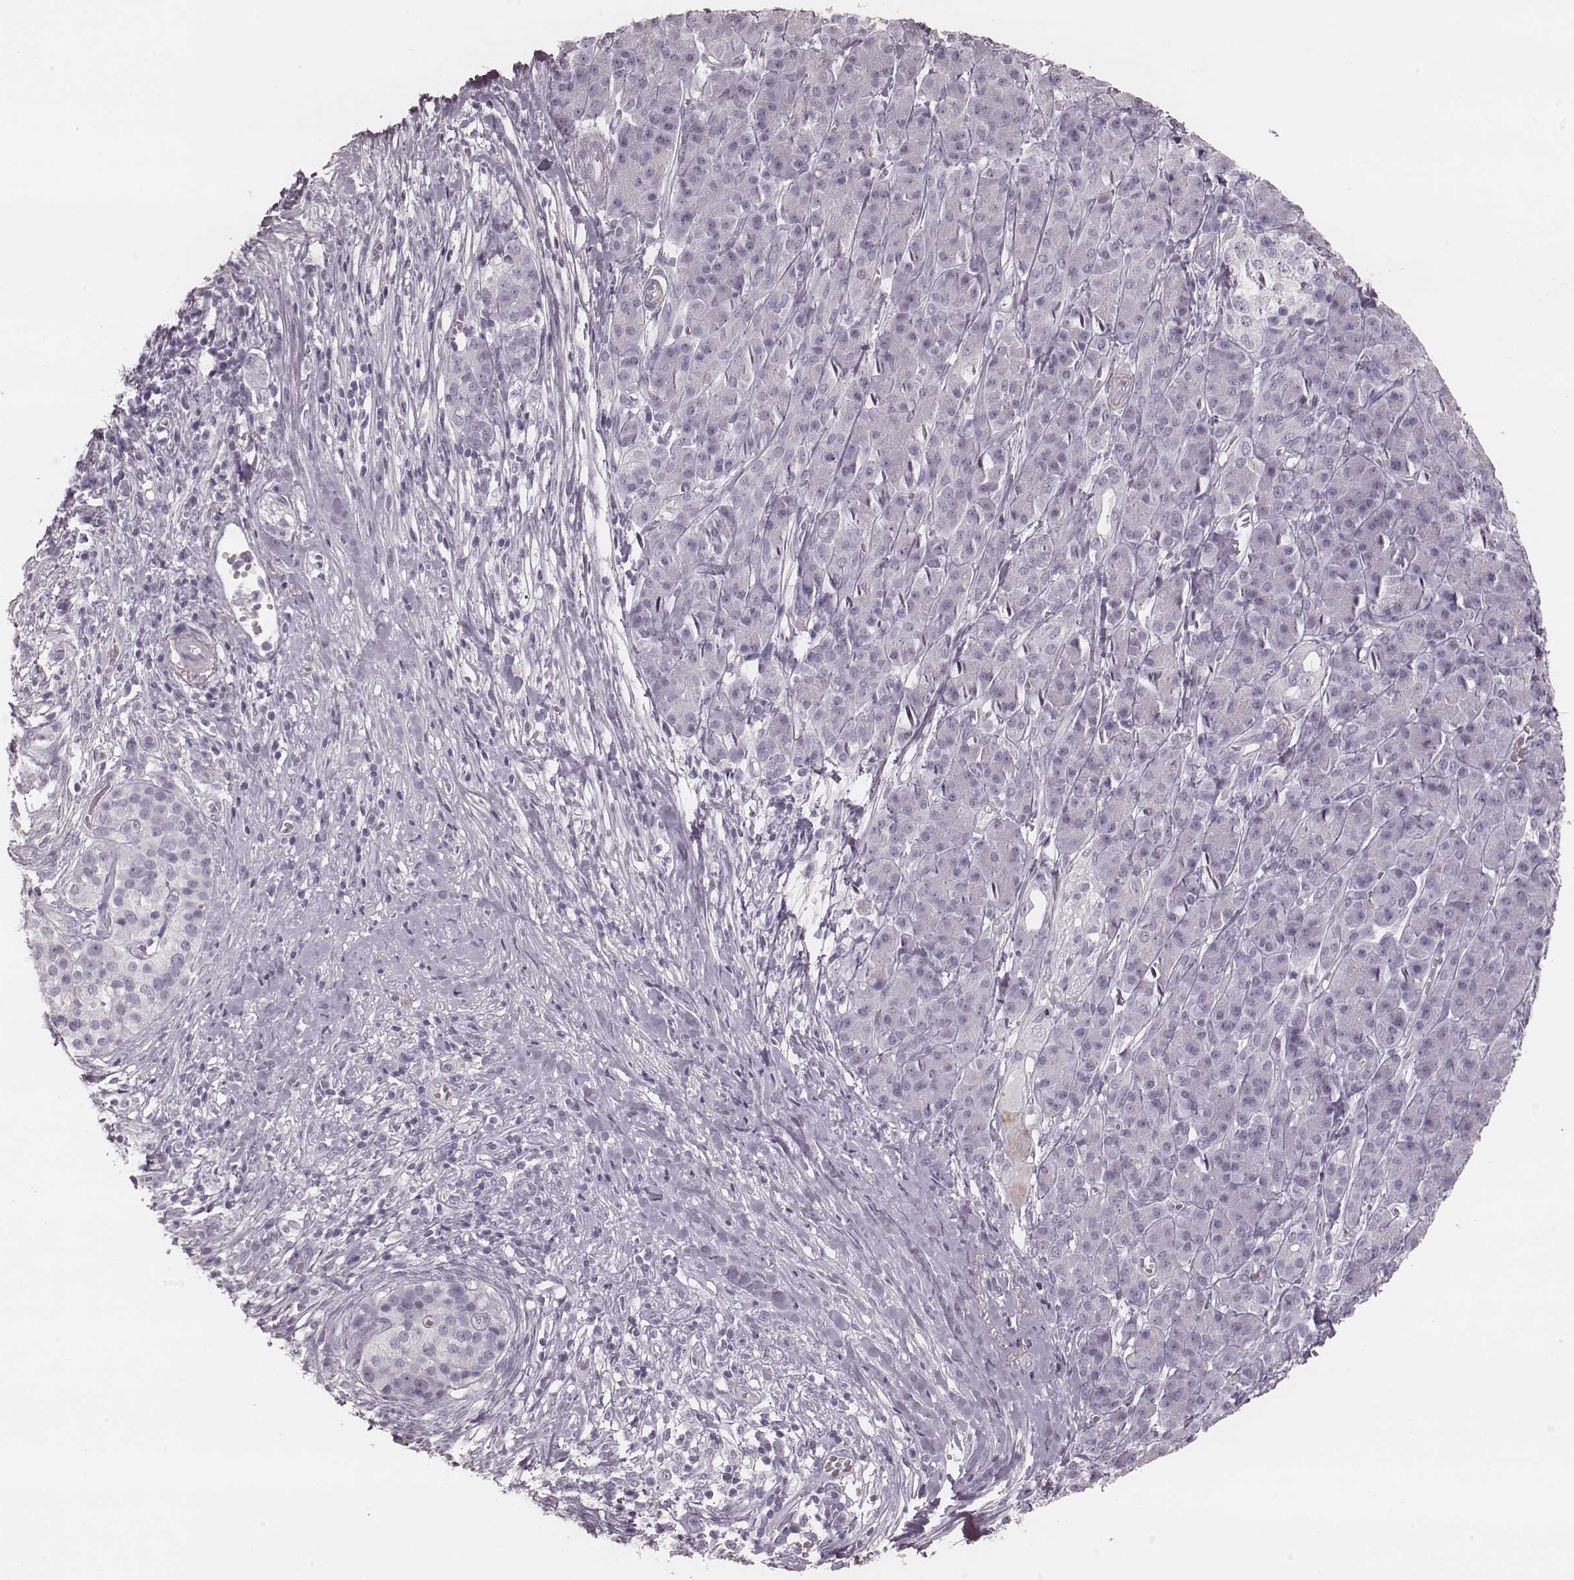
{"staining": {"intensity": "negative", "quantity": "none", "location": "none"}, "tissue": "pancreatic cancer", "cell_type": "Tumor cells", "image_type": "cancer", "snomed": [{"axis": "morphology", "description": "Adenocarcinoma, NOS"}, {"axis": "topography", "description": "Pancreas"}], "caption": "DAB (3,3'-diaminobenzidine) immunohistochemical staining of pancreatic adenocarcinoma shows no significant positivity in tumor cells.", "gene": "KRT74", "patient": {"sex": "male", "age": 61}}